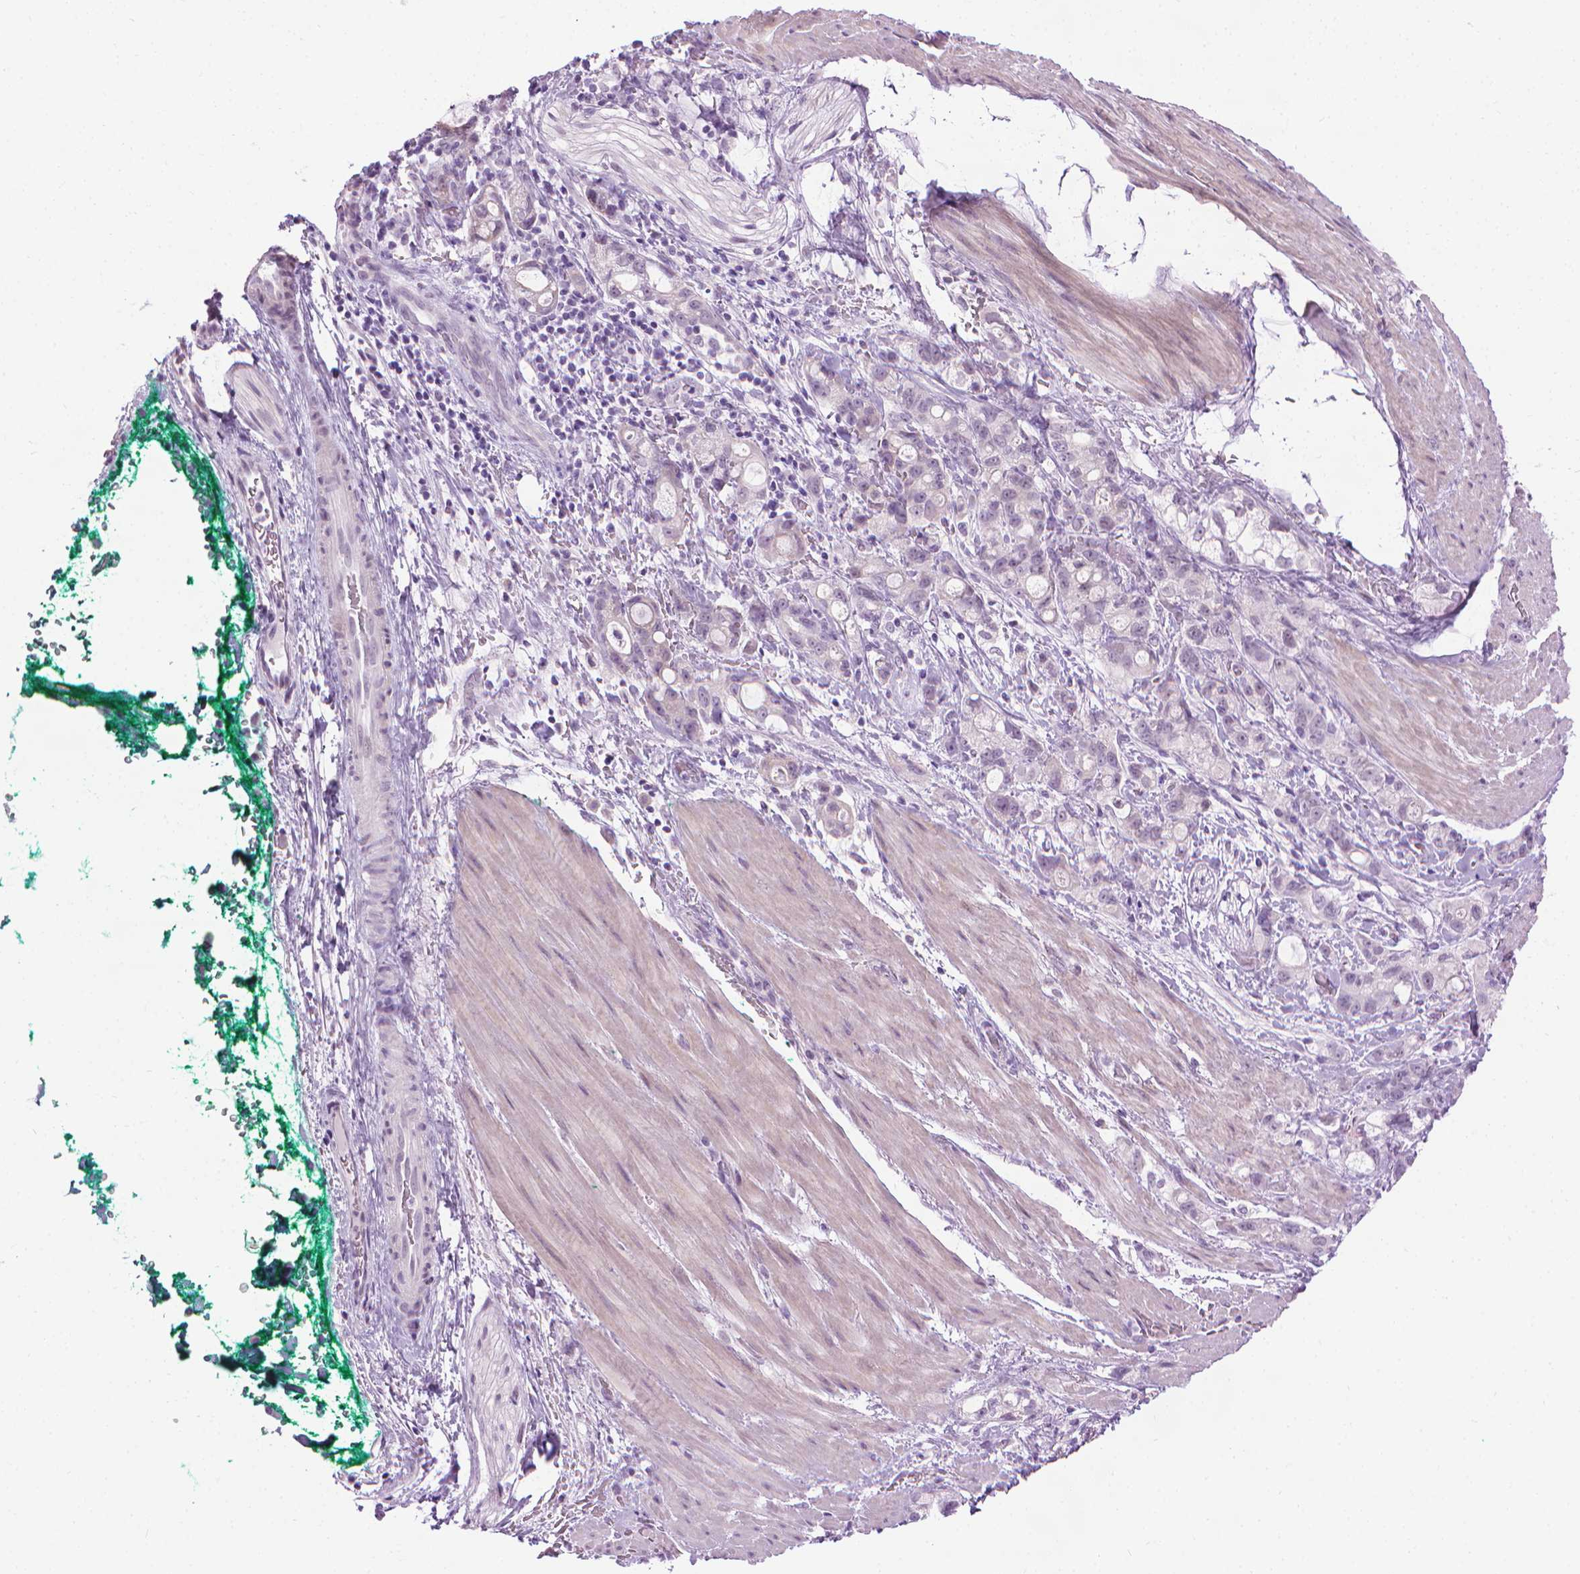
{"staining": {"intensity": "negative", "quantity": "none", "location": "none"}, "tissue": "stomach cancer", "cell_type": "Tumor cells", "image_type": "cancer", "snomed": [{"axis": "morphology", "description": "Adenocarcinoma, NOS"}, {"axis": "topography", "description": "Stomach"}], "caption": "Tumor cells are negative for brown protein staining in stomach cancer.", "gene": "DNAI7", "patient": {"sex": "male", "age": 63}}